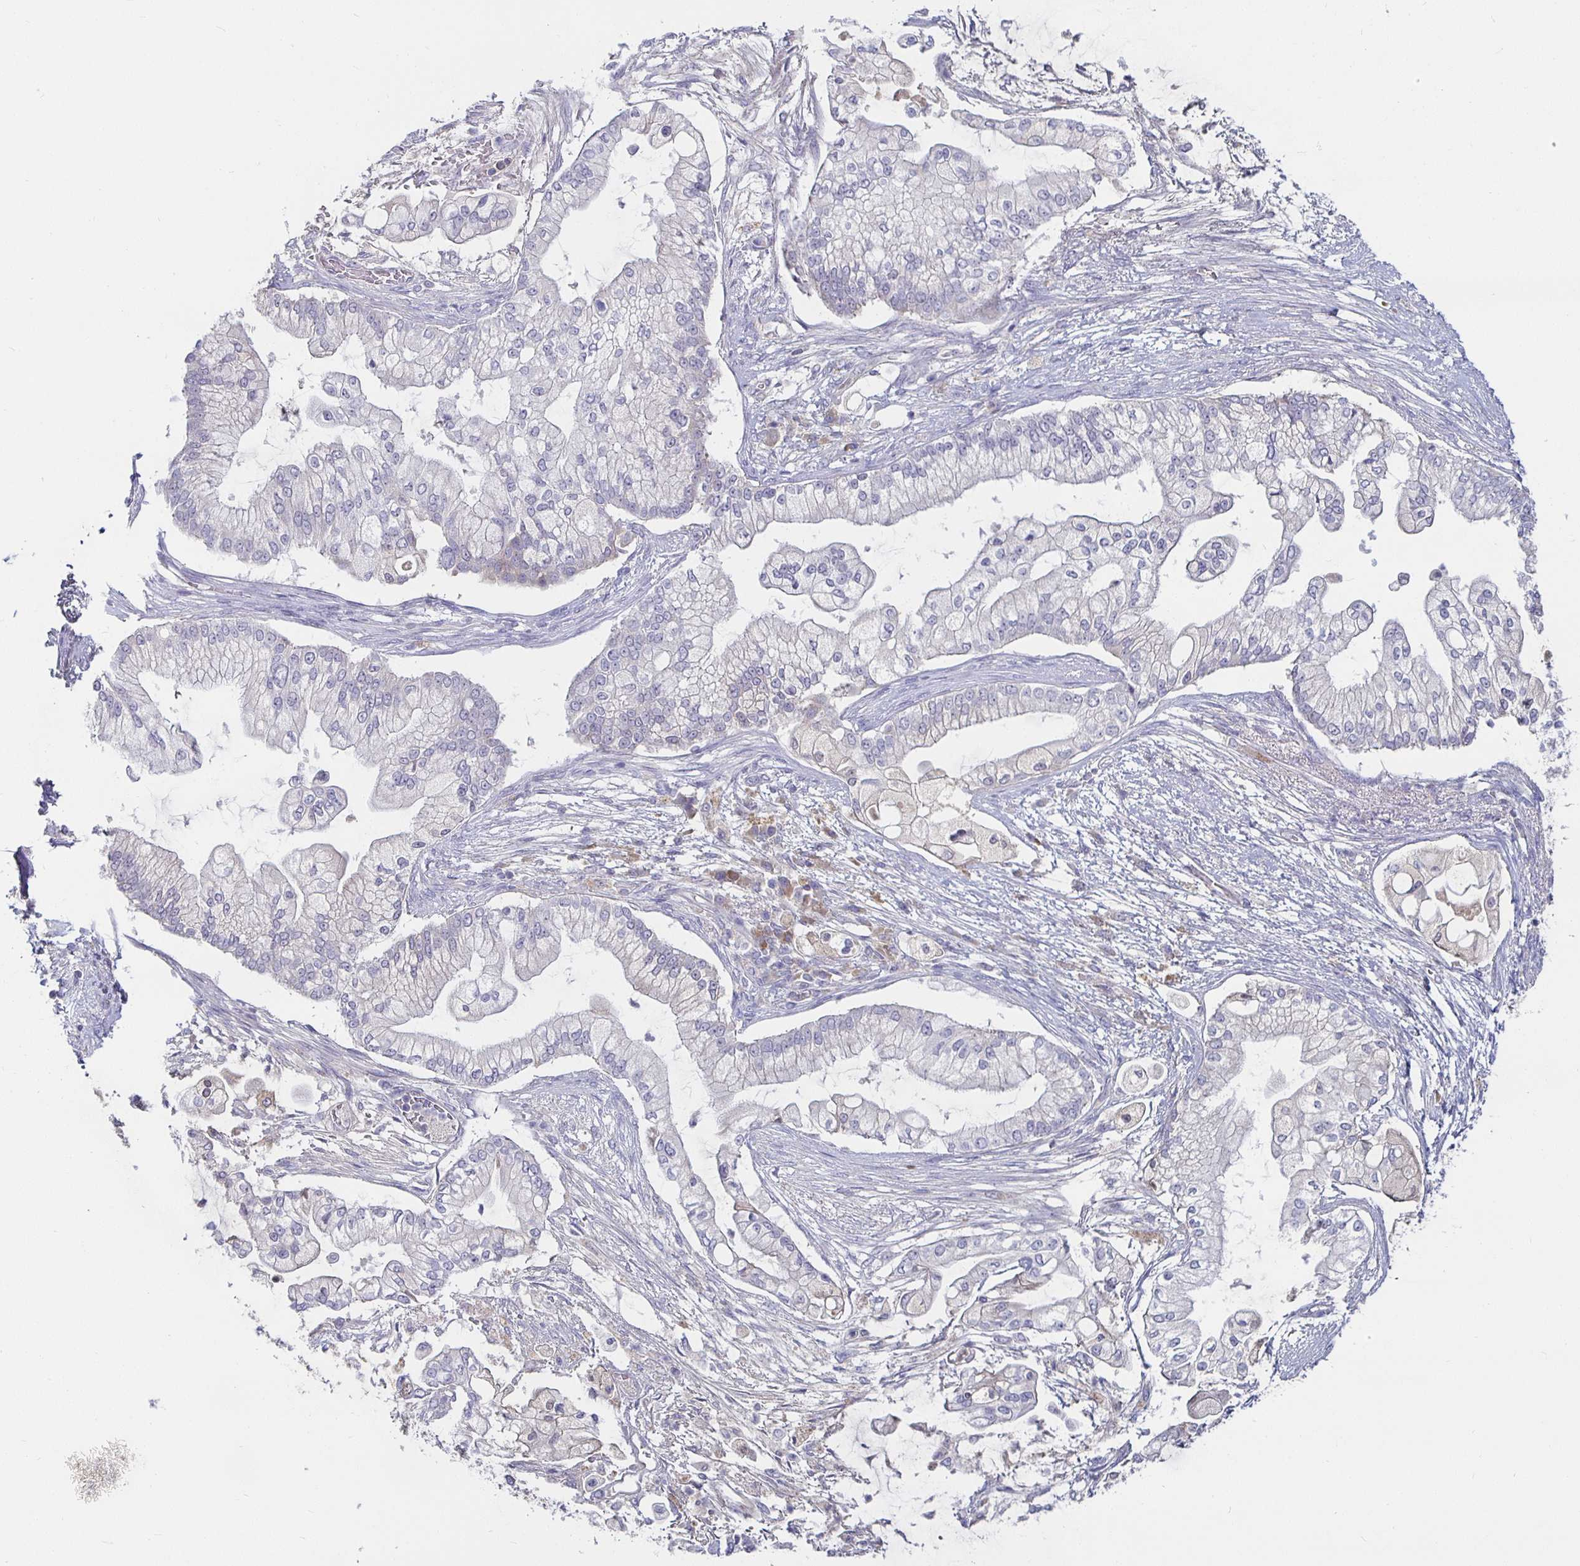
{"staining": {"intensity": "negative", "quantity": "none", "location": "none"}, "tissue": "pancreatic cancer", "cell_type": "Tumor cells", "image_type": "cancer", "snomed": [{"axis": "morphology", "description": "Adenocarcinoma, NOS"}, {"axis": "topography", "description": "Pancreas"}], "caption": "IHC image of pancreatic cancer stained for a protein (brown), which reveals no staining in tumor cells.", "gene": "RNF144B", "patient": {"sex": "female", "age": 69}}